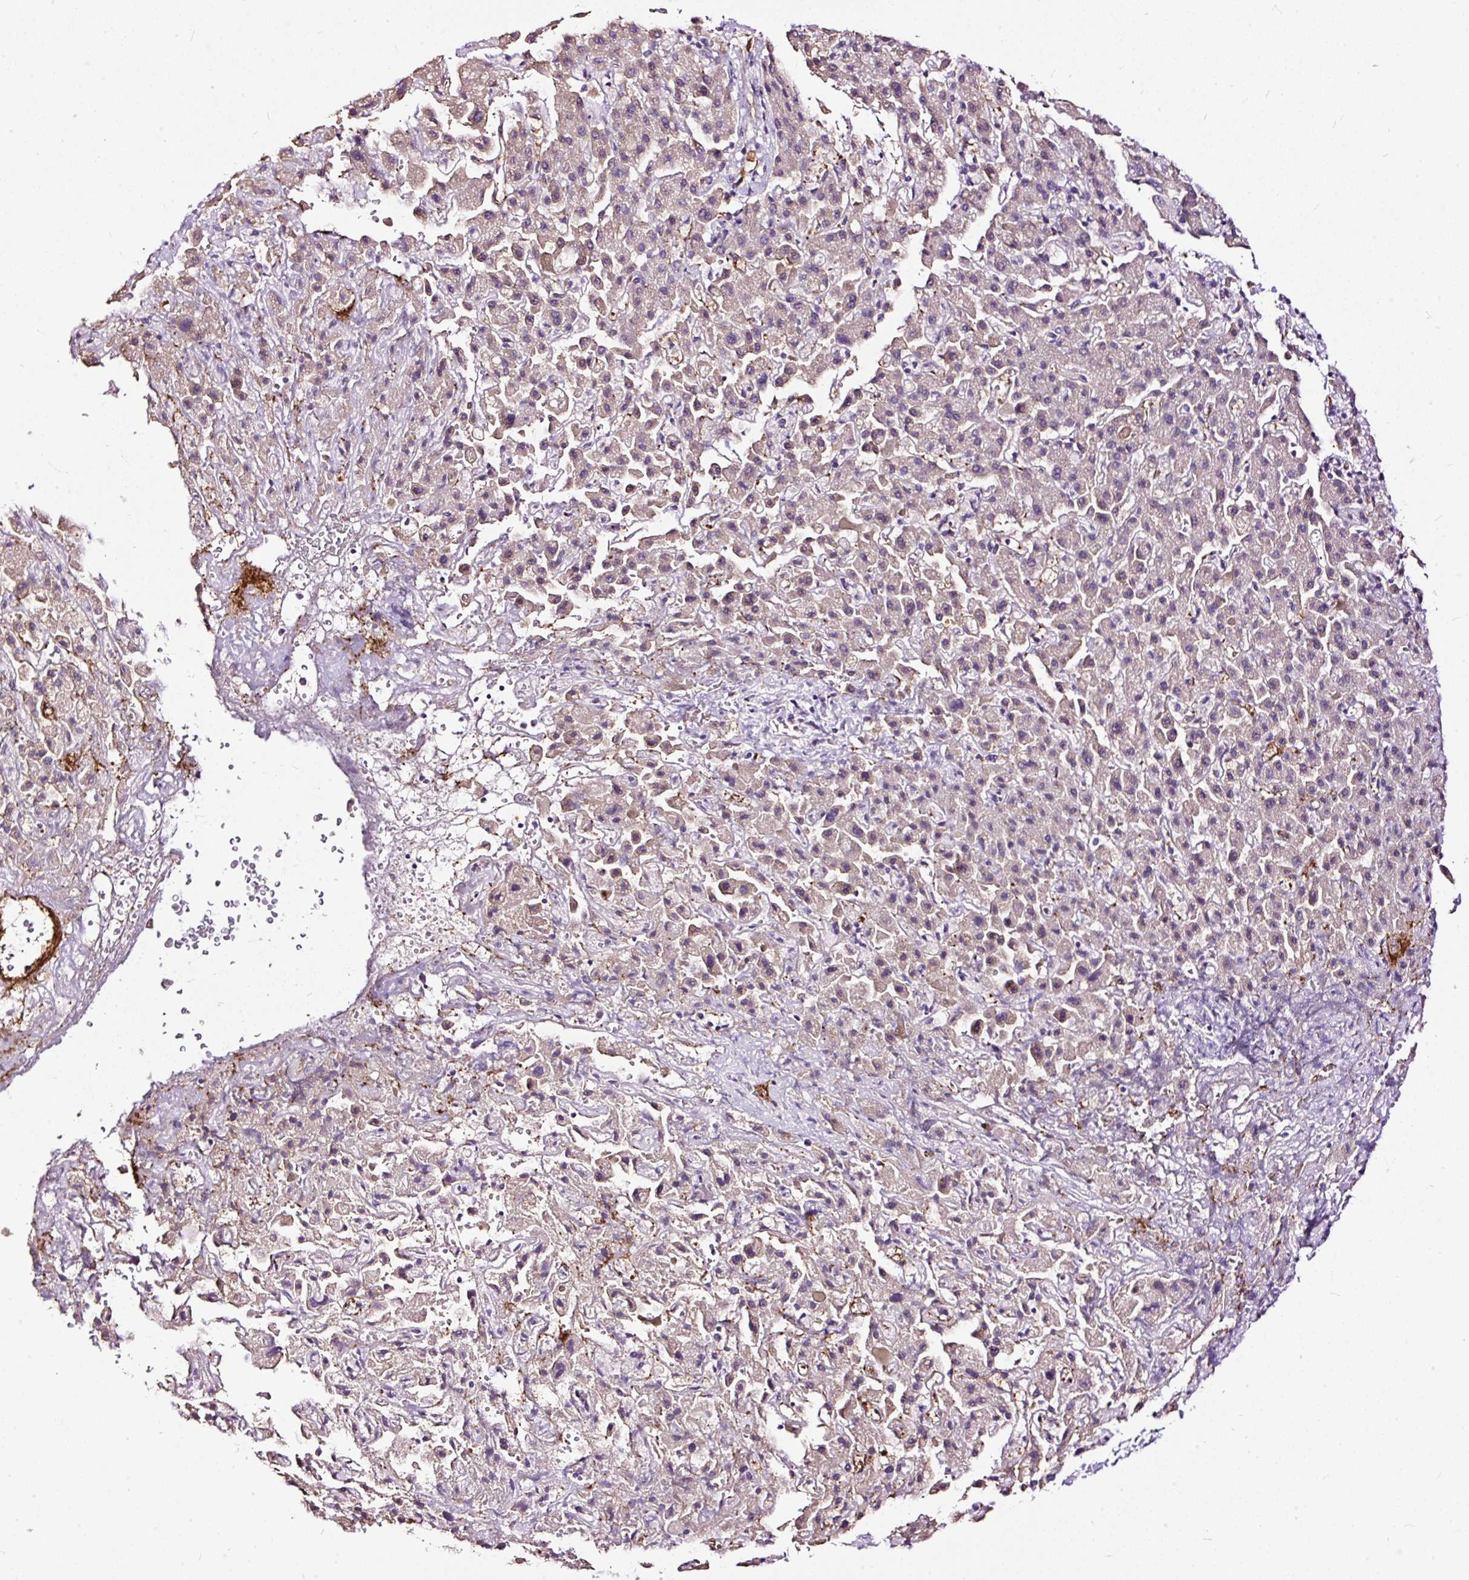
{"staining": {"intensity": "negative", "quantity": "none", "location": "none"}, "tissue": "liver cancer", "cell_type": "Tumor cells", "image_type": "cancer", "snomed": [{"axis": "morphology", "description": "Cholangiocarcinoma"}, {"axis": "topography", "description": "Liver"}], "caption": "This is a histopathology image of immunohistochemistry staining of liver cholangiocarcinoma, which shows no expression in tumor cells.", "gene": "MAGEB16", "patient": {"sex": "female", "age": 52}}